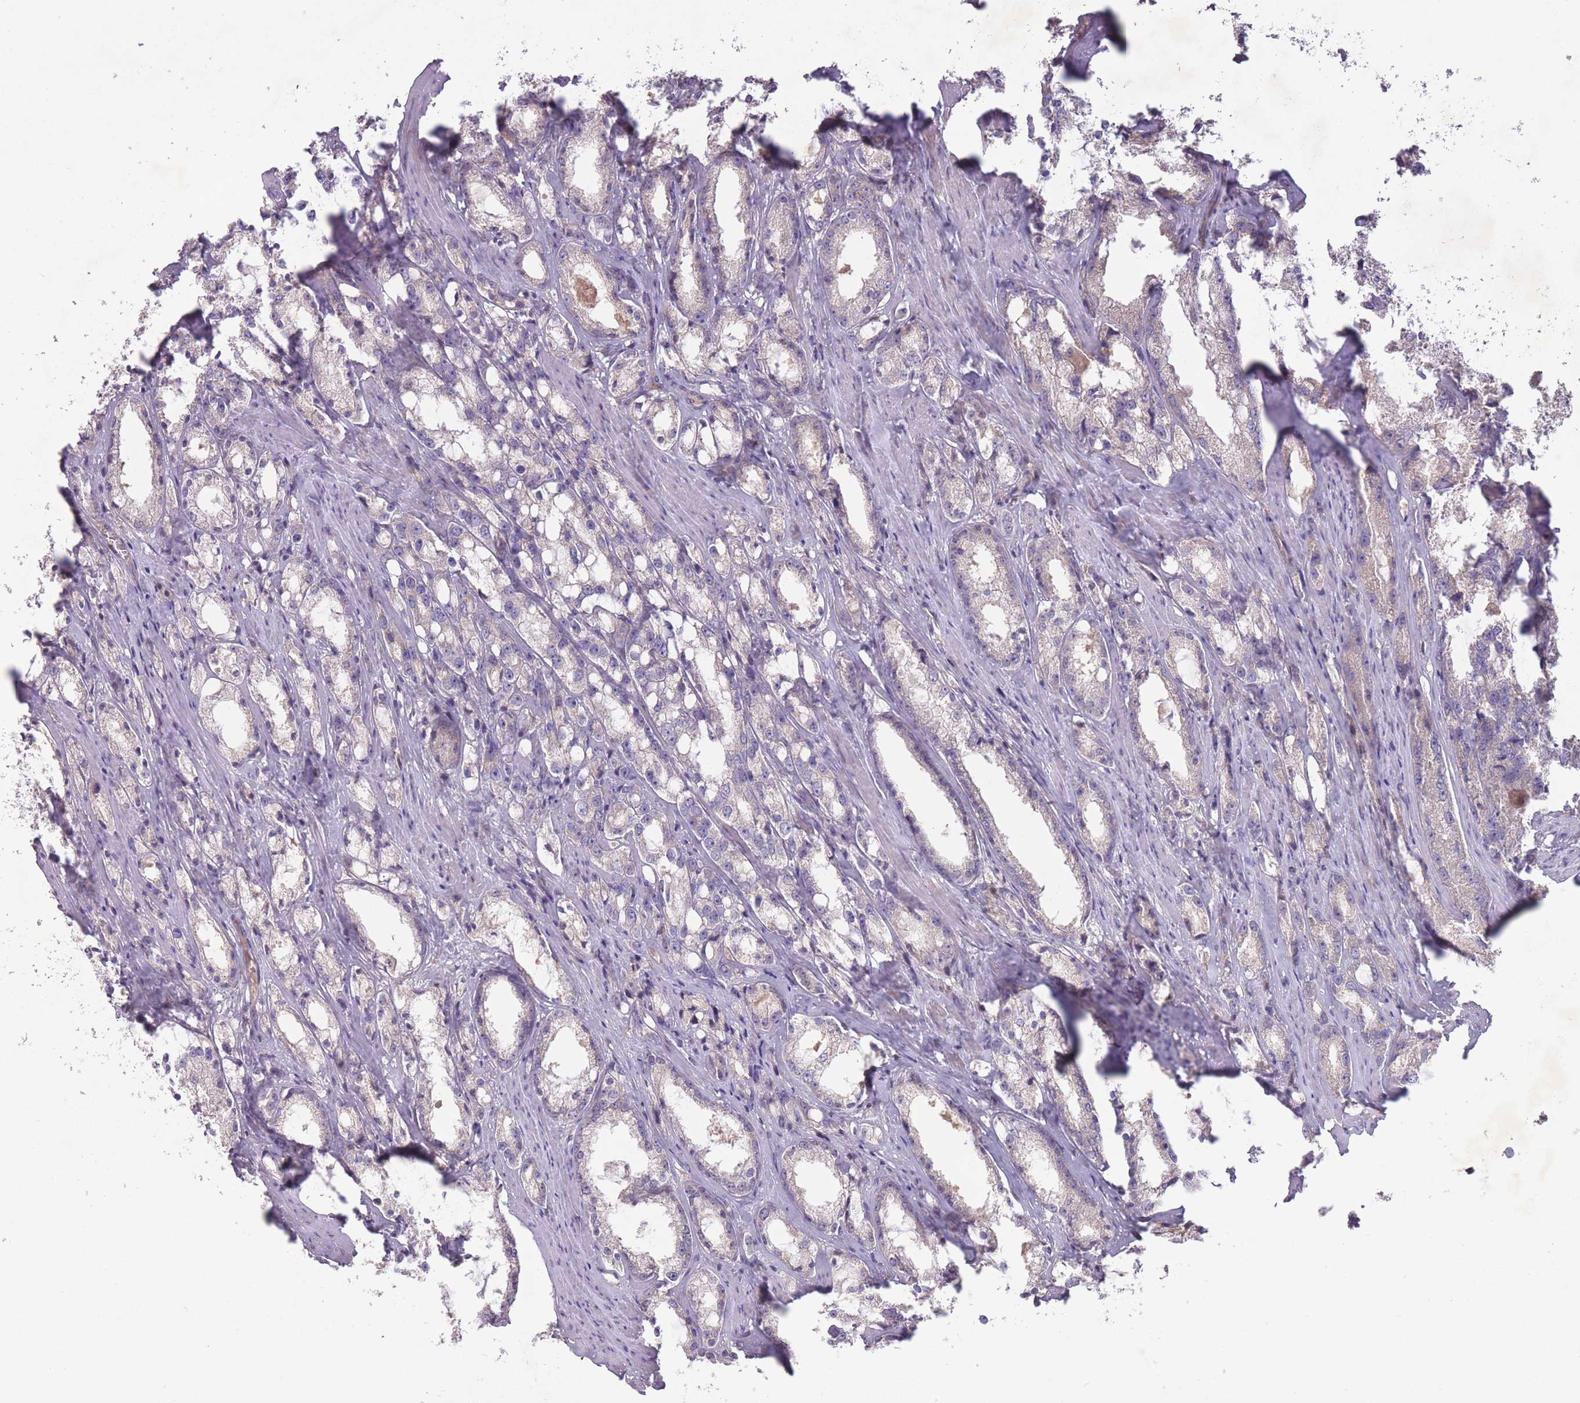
{"staining": {"intensity": "negative", "quantity": "none", "location": "none"}, "tissue": "prostate cancer", "cell_type": "Tumor cells", "image_type": "cancer", "snomed": [{"axis": "morphology", "description": "Adenocarcinoma, High grade"}, {"axis": "topography", "description": "Prostate"}], "caption": "Human high-grade adenocarcinoma (prostate) stained for a protein using immunohistochemistry displays no positivity in tumor cells.", "gene": "OR2V2", "patient": {"sex": "male", "age": 66}}